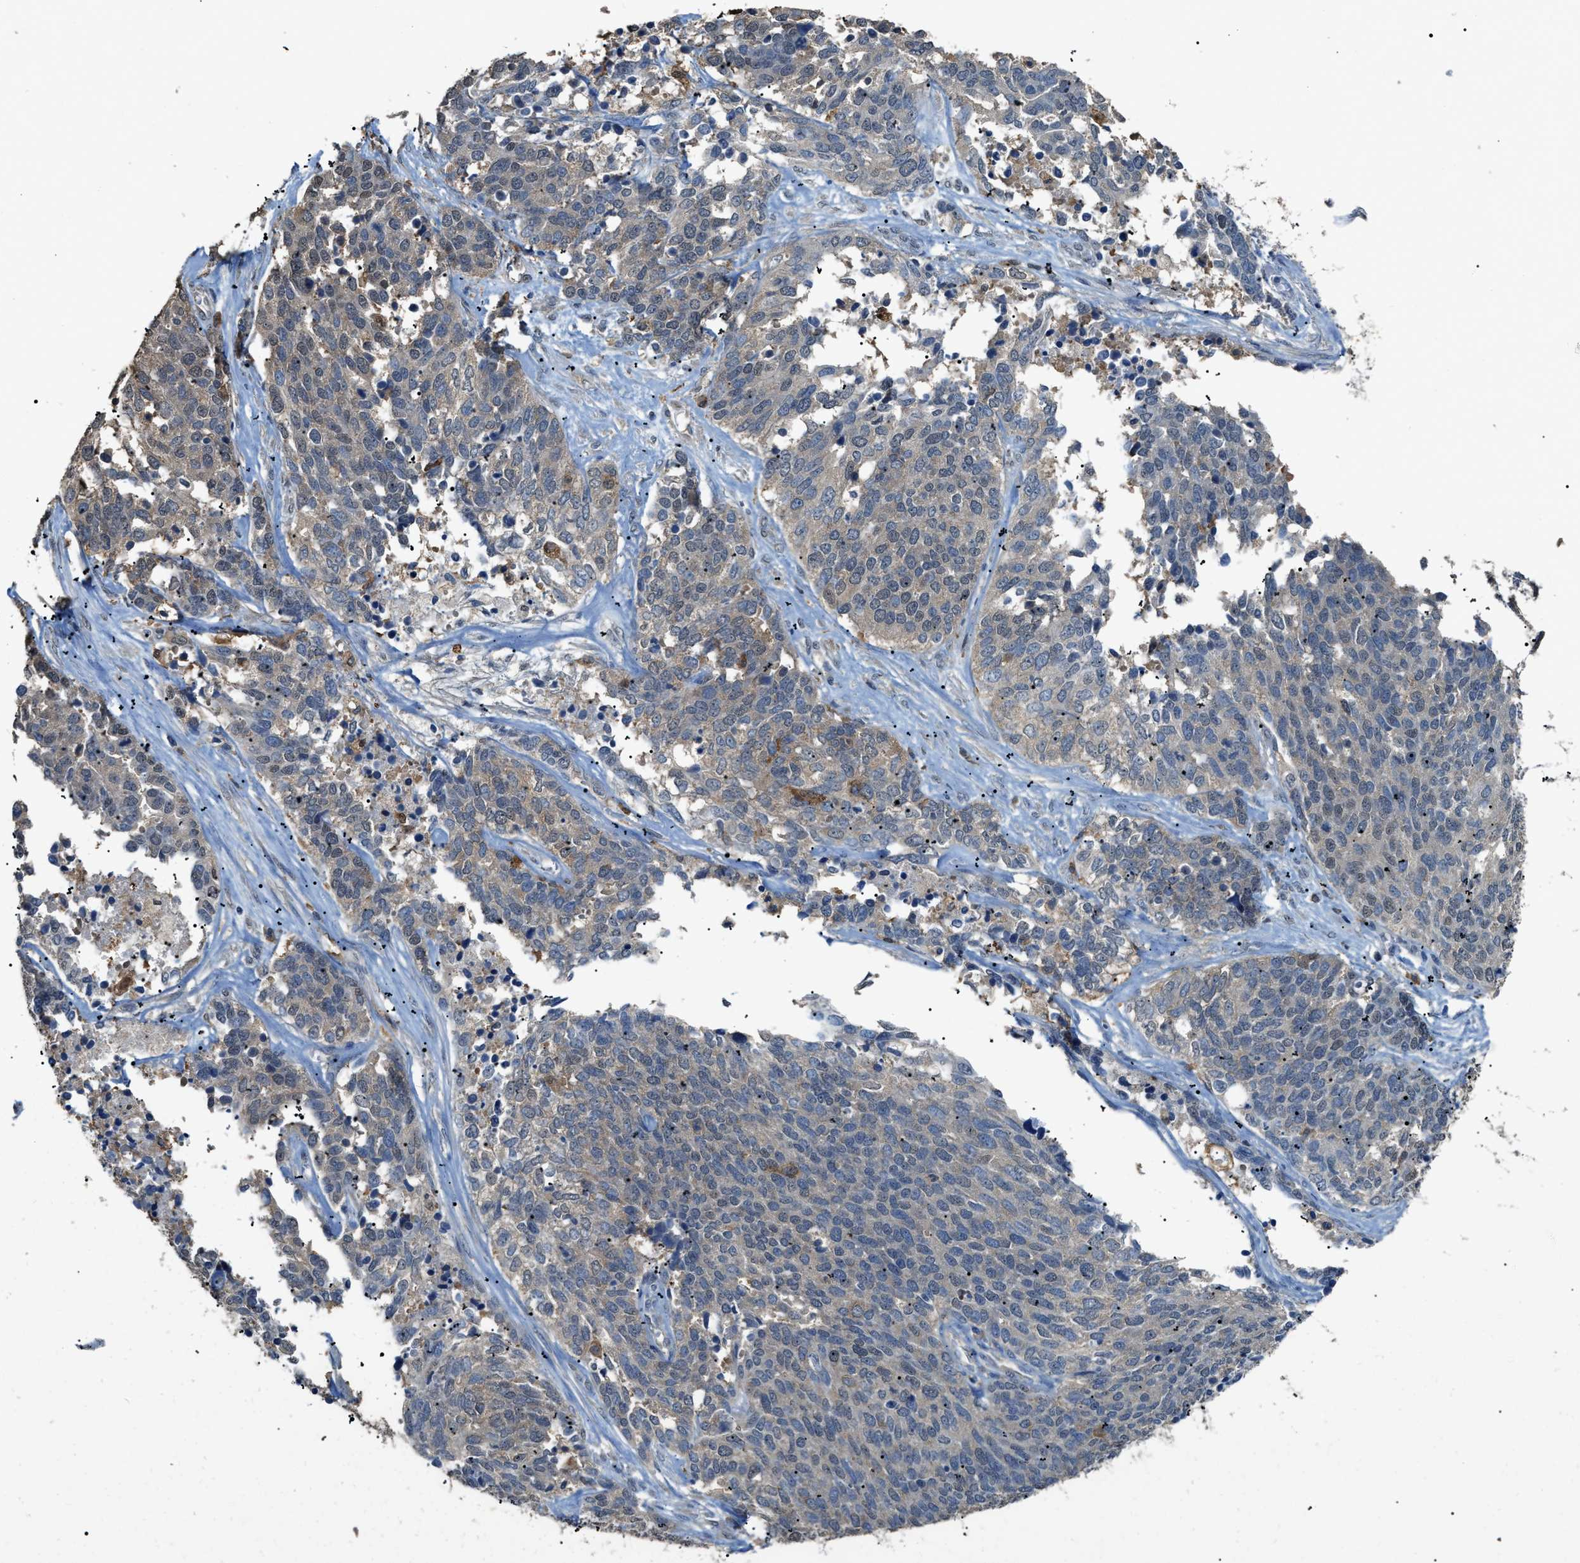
{"staining": {"intensity": "moderate", "quantity": "<25%", "location": "cytoplasmic/membranous"}, "tissue": "ovarian cancer", "cell_type": "Tumor cells", "image_type": "cancer", "snomed": [{"axis": "morphology", "description": "Cystadenocarcinoma, serous, NOS"}, {"axis": "topography", "description": "Ovary"}], "caption": "Immunohistochemical staining of human serous cystadenocarcinoma (ovarian) demonstrates low levels of moderate cytoplasmic/membranous staining in approximately <25% of tumor cells. Nuclei are stained in blue.", "gene": "GCN1", "patient": {"sex": "female", "age": 44}}